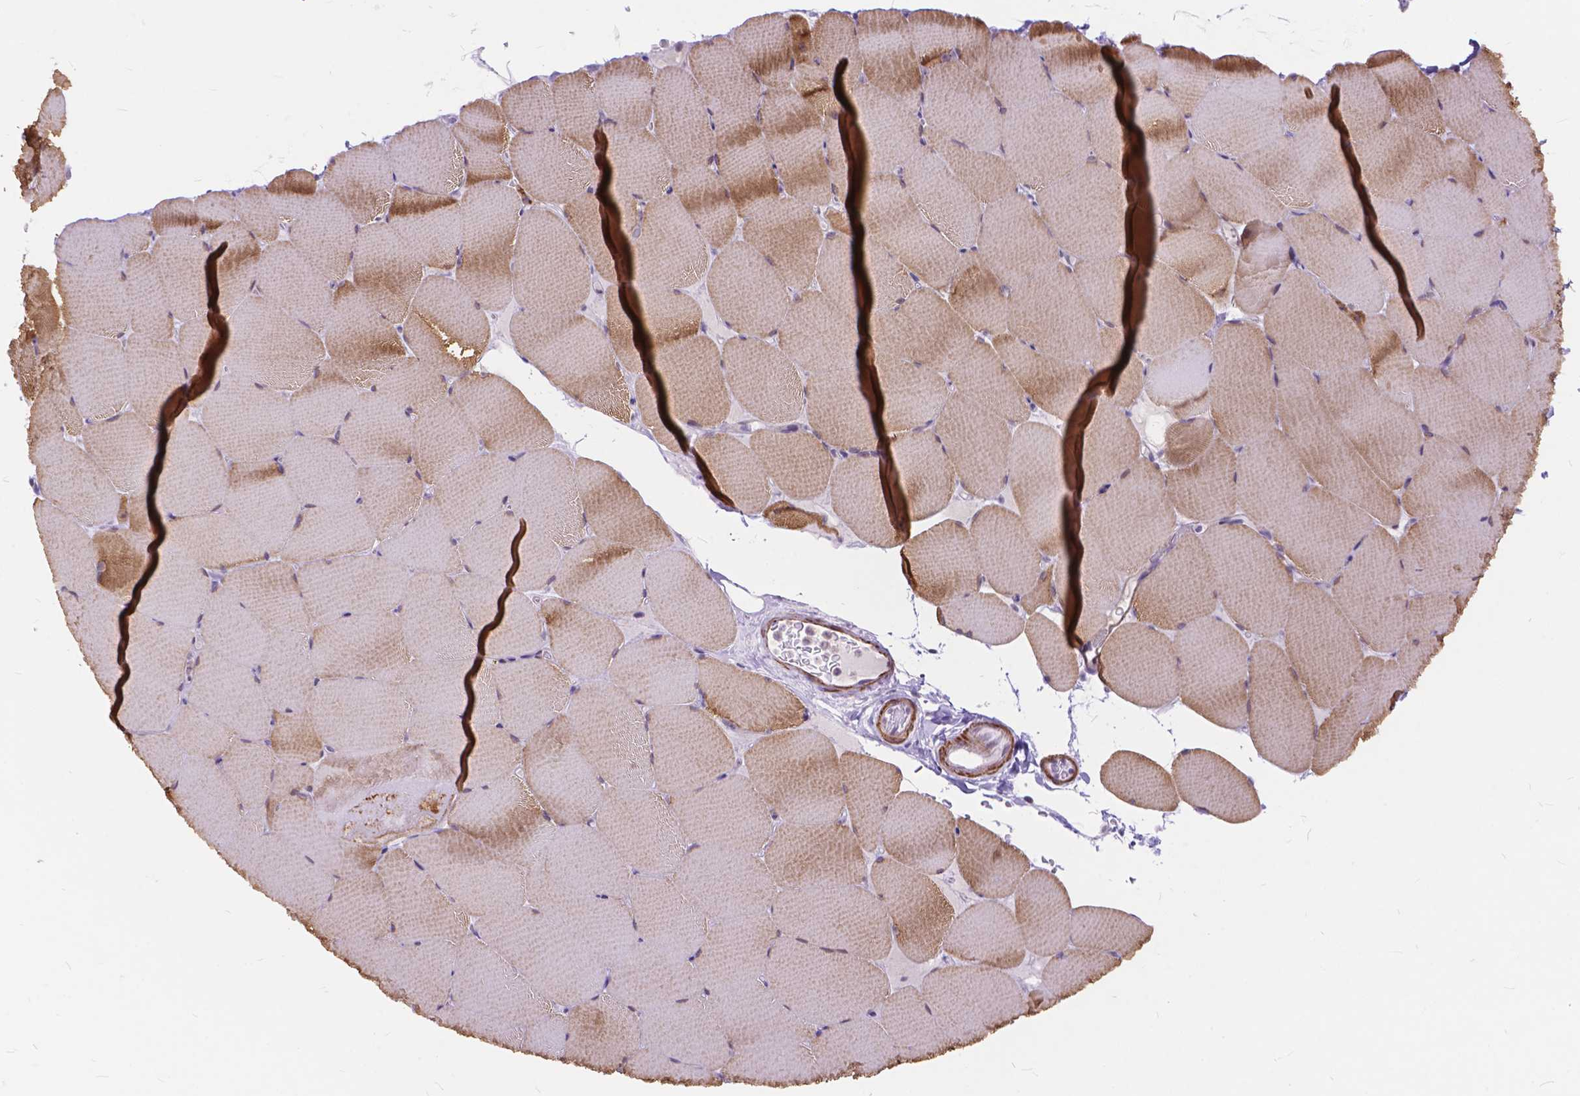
{"staining": {"intensity": "moderate", "quantity": "25%-75%", "location": "cytoplasmic/membranous"}, "tissue": "skeletal muscle", "cell_type": "Myocytes", "image_type": "normal", "snomed": [{"axis": "morphology", "description": "Normal tissue, NOS"}, {"axis": "topography", "description": "Skeletal muscle"}], "caption": "This is a photomicrograph of immunohistochemistry staining of benign skeletal muscle, which shows moderate expression in the cytoplasmic/membranous of myocytes.", "gene": "MAN2C1", "patient": {"sex": "female", "age": 37}}